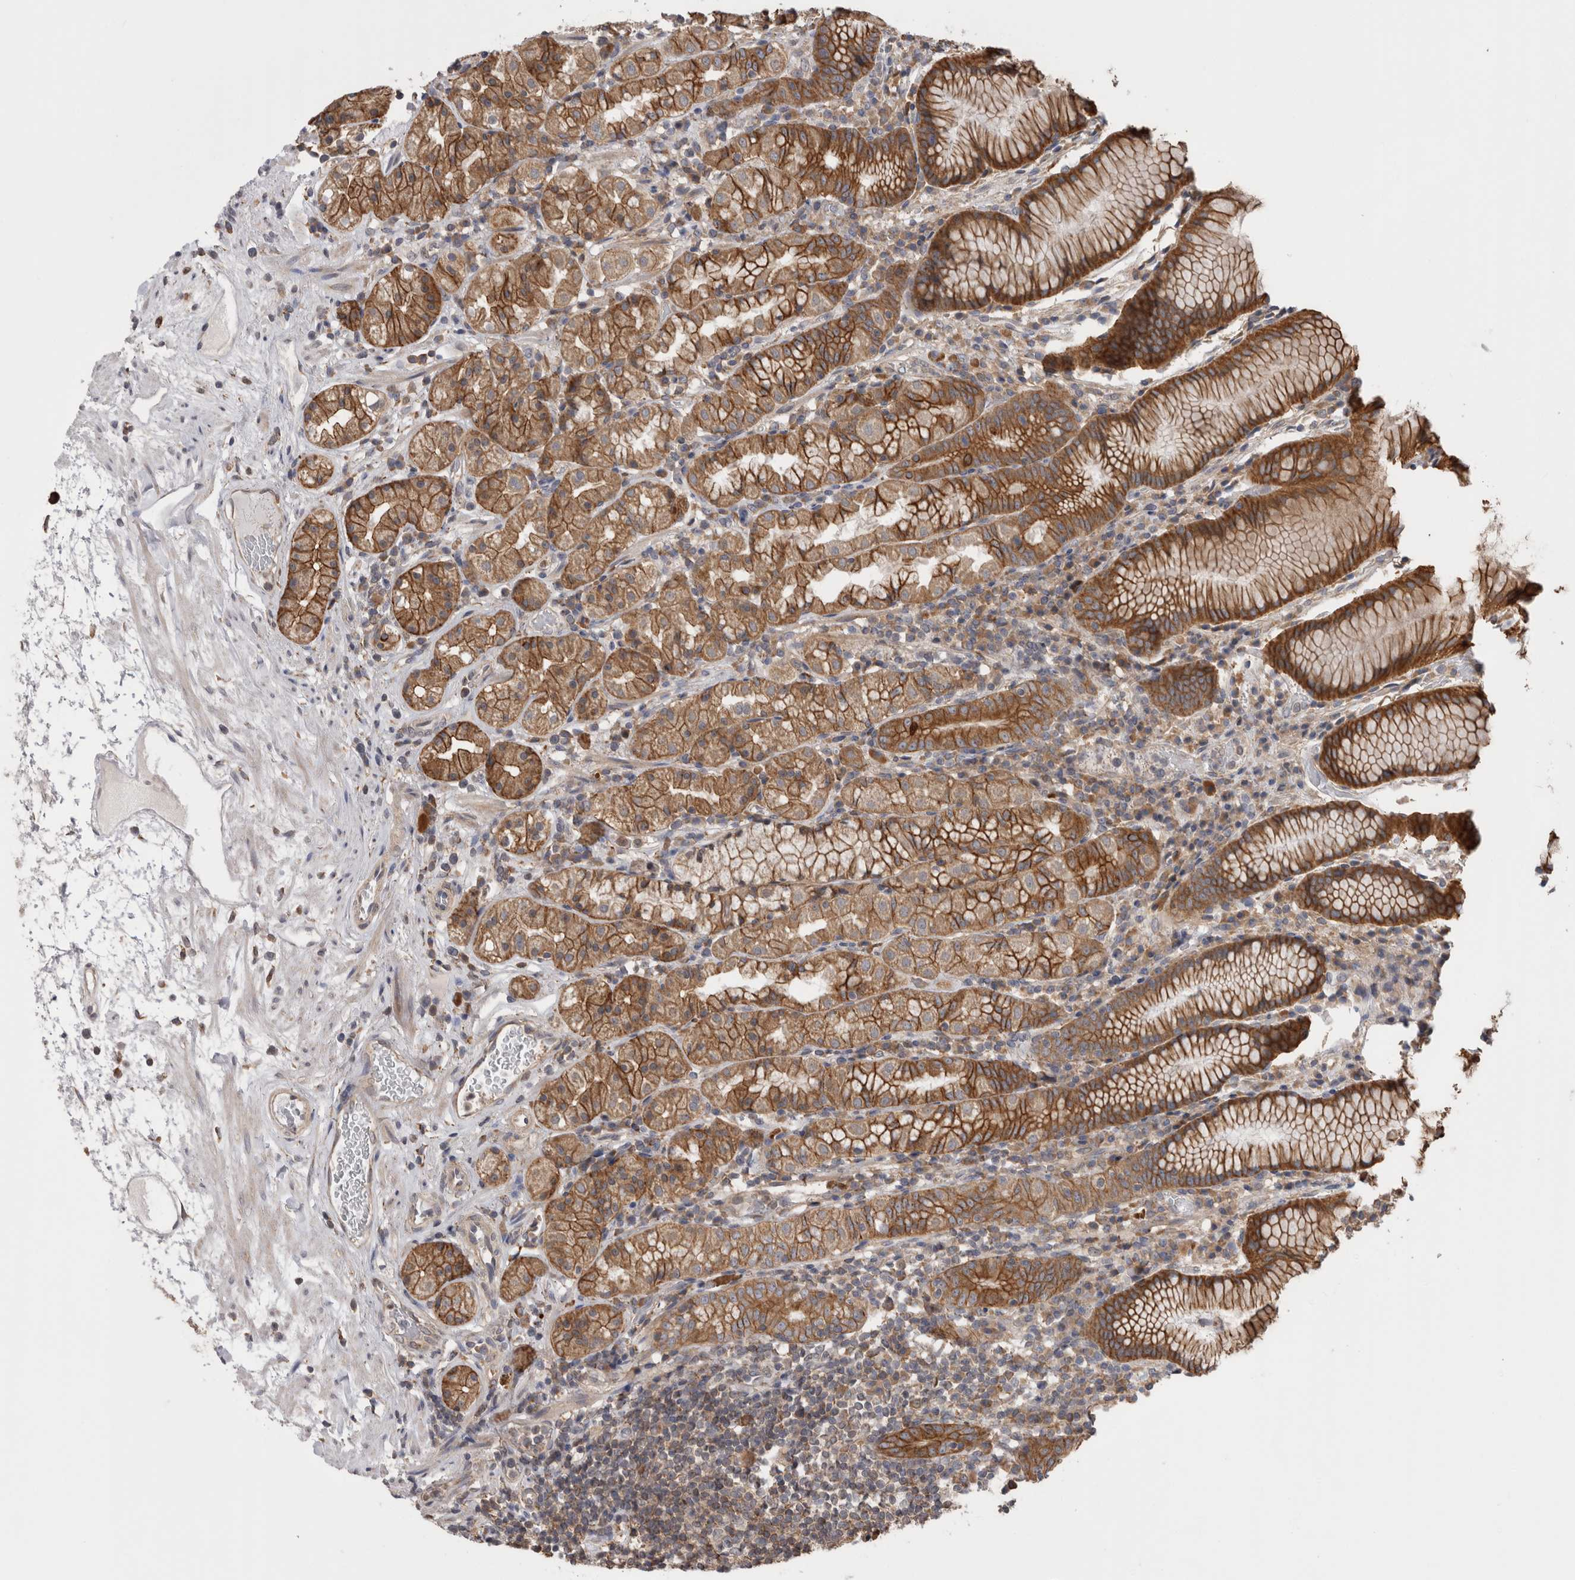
{"staining": {"intensity": "moderate", "quantity": "25%-75%", "location": "cytoplasmic/membranous"}, "tissue": "stomach", "cell_type": "Glandular cells", "image_type": "normal", "snomed": [{"axis": "morphology", "description": "Normal tissue, NOS"}, {"axis": "topography", "description": "Stomach, lower"}], "caption": "The micrograph demonstrates staining of normal stomach, revealing moderate cytoplasmic/membranous protein expression (brown color) within glandular cells.", "gene": "SMAP2", "patient": {"sex": "female", "age": 56}}